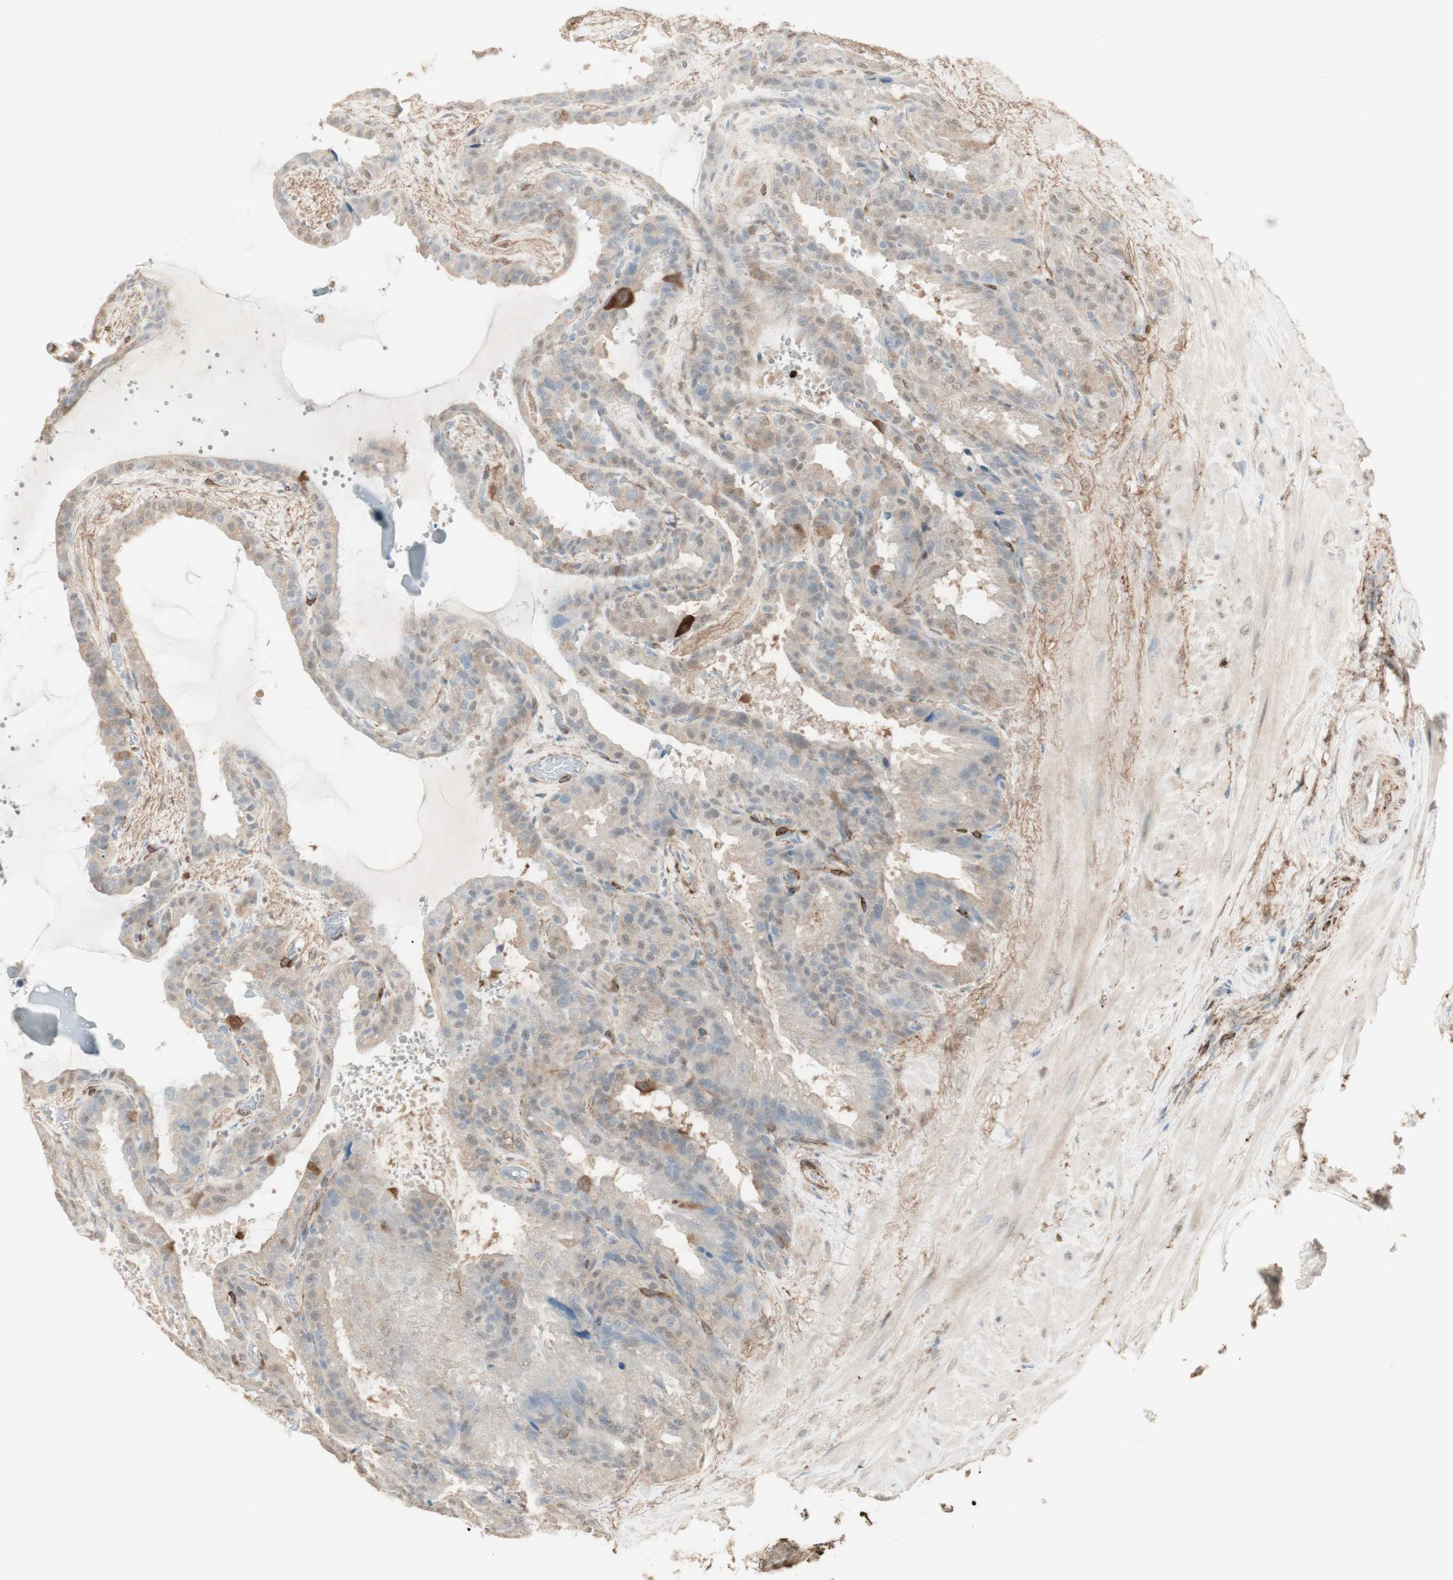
{"staining": {"intensity": "weak", "quantity": ">75%", "location": "cytoplasmic/membranous"}, "tissue": "seminal vesicle", "cell_type": "Glandular cells", "image_type": "normal", "snomed": [{"axis": "morphology", "description": "Normal tissue, NOS"}, {"axis": "topography", "description": "Seminal veicle"}], "caption": "The histopathology image shows a brown stain indicating the presence of a protein in the cytoplasmic/membranous of glandular cells in seminal vesicle. The staining was performed using DAB, with brown indicating positive protein expression. Nuclei are stained blue with hematoxylin.", "gene": "MUC3A", "patient": {"sex": "male", "age": 46}}